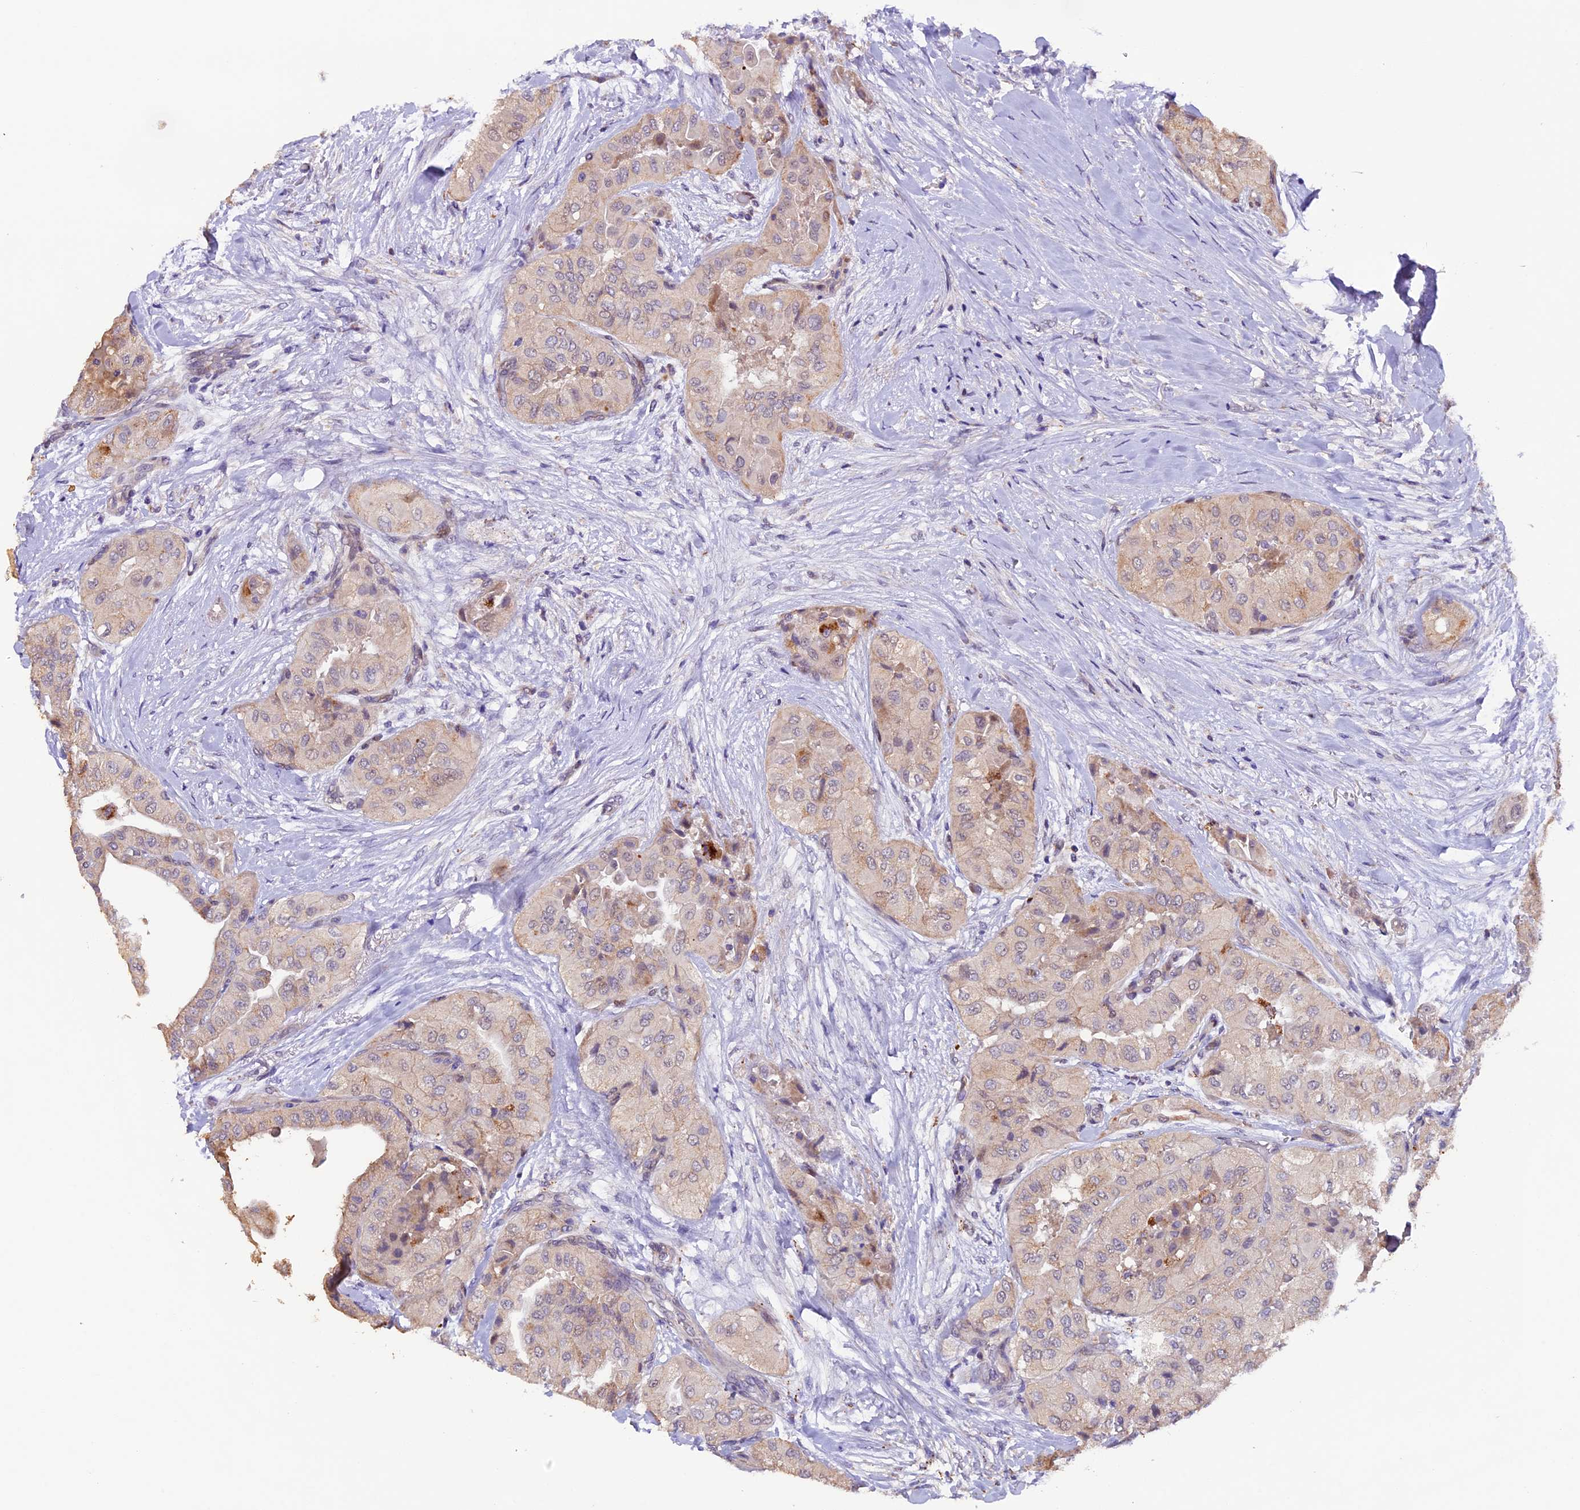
{"staining": {"intensity": "weak", "quantity": "<25%", "location": "cytoplasmic/membranous"}, "tissue": "thyroid cancer", "cell_type": "Tumor cells", "image_type": "cancer", "snomed": [{"axis": "morphology", "description": "Normal tissue, NOS"}, {"axis": "morphology", "description": "Papillary adenocarcinoma, NOS"}, {"axis": "topography", "description": "Thyroid gland"}], "caption": "High magnification brightfield microscopy of thyroid cancer stained with DAB (3,3'-diaminobenzidine) (brown) and counterstained with hematoxylin (blue): tumor cells show no significant expression. (Brightfield microscopy of DAB (3,3'-diaminobenzidine) immunohistochemistry (IHC) at high magnification).", "gene": "NCK2", "patient": {"sex": "female", "age": 59}}